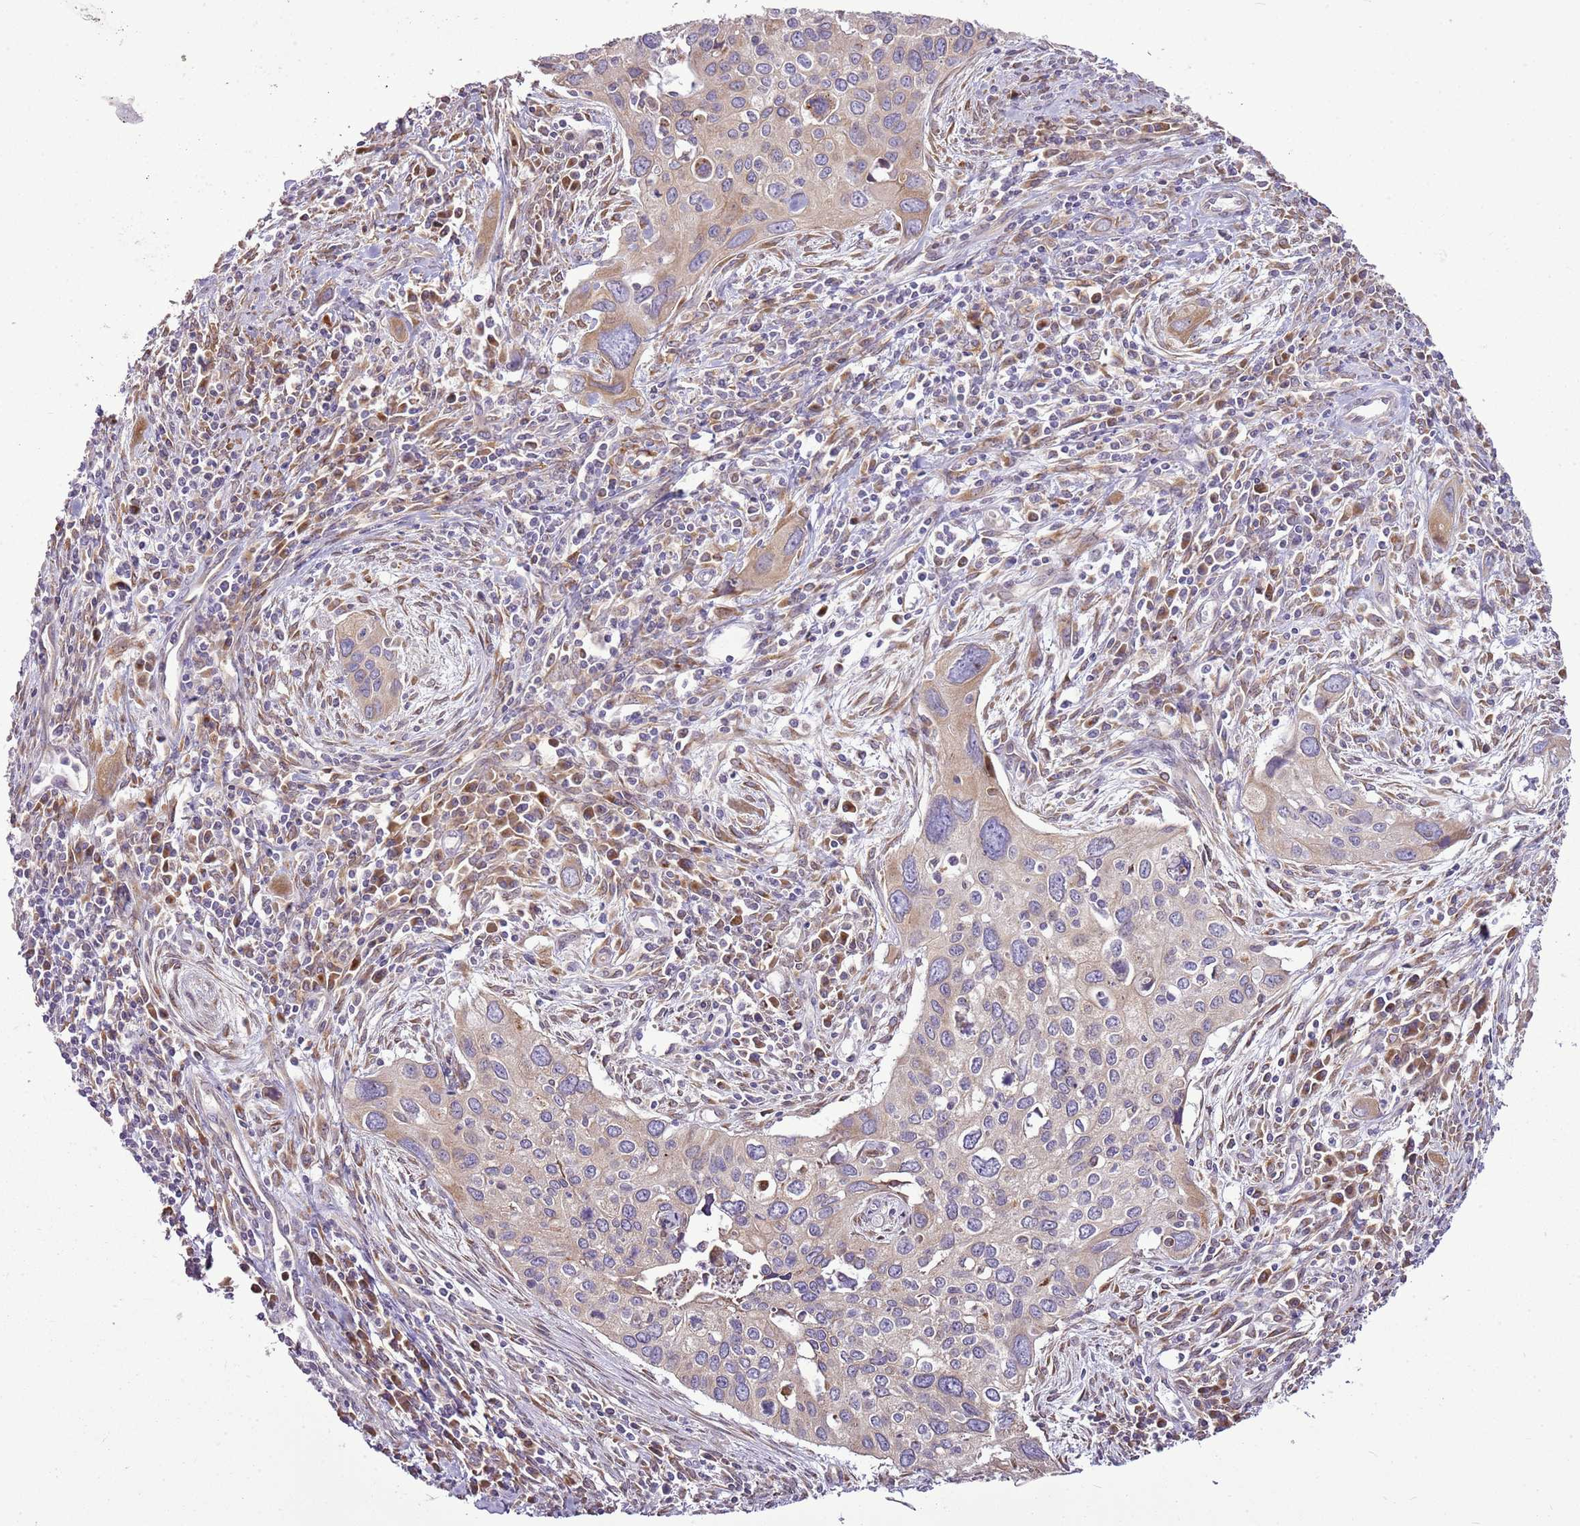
{"staining": {"intensity": "weak", "quantity": "<25%", "location": "cytoplasmic/membranous"}, "tissue": "cervical cancer", "cell_type": "Tumor cells", "image_type": "cancer", "snomed": [{"axis": "morphology", "description": "Squamous cell carcinoma, NOS"}, {"axis": "topography", "description": "Cervix"}], "caption": "Immunohistochemistry of human squamous cell carcinoma (cervical) shows no staining in tumor cells. (DAB IHC visualized using brightfield microscopy, high magnification).", "gene": "TMED10", "patient": {"sex": "female", "age": 55}}